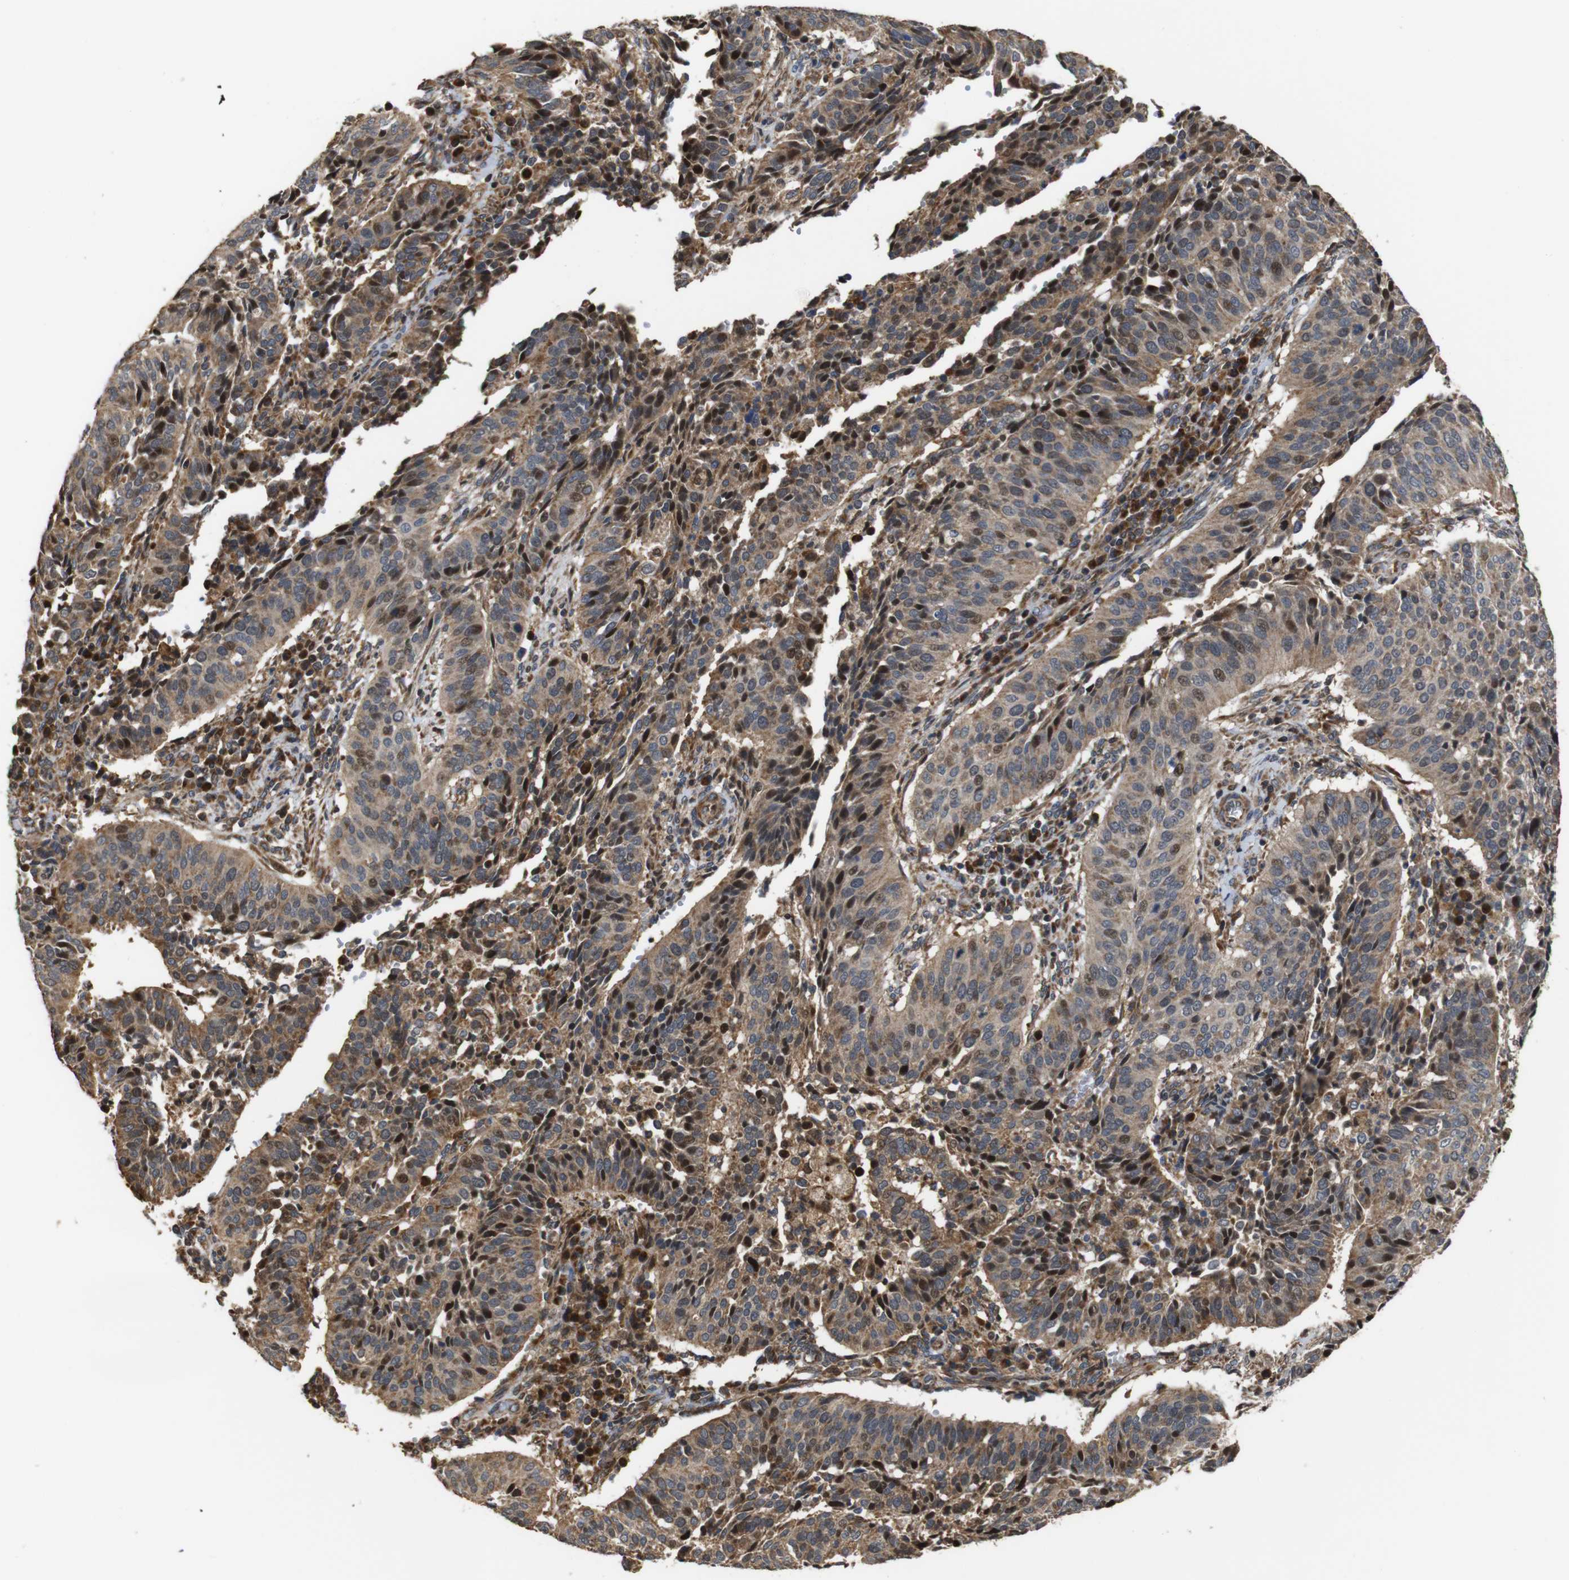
{"staining": {"intensity": "moderate", "quantity": "25%-75%", "location": "cytoplasmic/membranous,nuclear"}, "tissue": "cervical cancer", "cell_type": "Tumor cells", "image_type": "cancer", "snomed": [{"axis": "morphology", "description": "Normal tissue, NOS"}, {"axis": "morphology", "description": "Squamous cell carcinoma, NOS"}, {"axis": "topography", "description": "Cervix"}], "caption": "High-power microscopy captured an immunohistochemistry image of cervical squamous cell carcinoma, revealing moderate cytoplasmic/membranous and nuclear staining in about 25%-75% of tumor cells.", "gene": "SNN", "patient": {"sex": "female", "age": 39}}